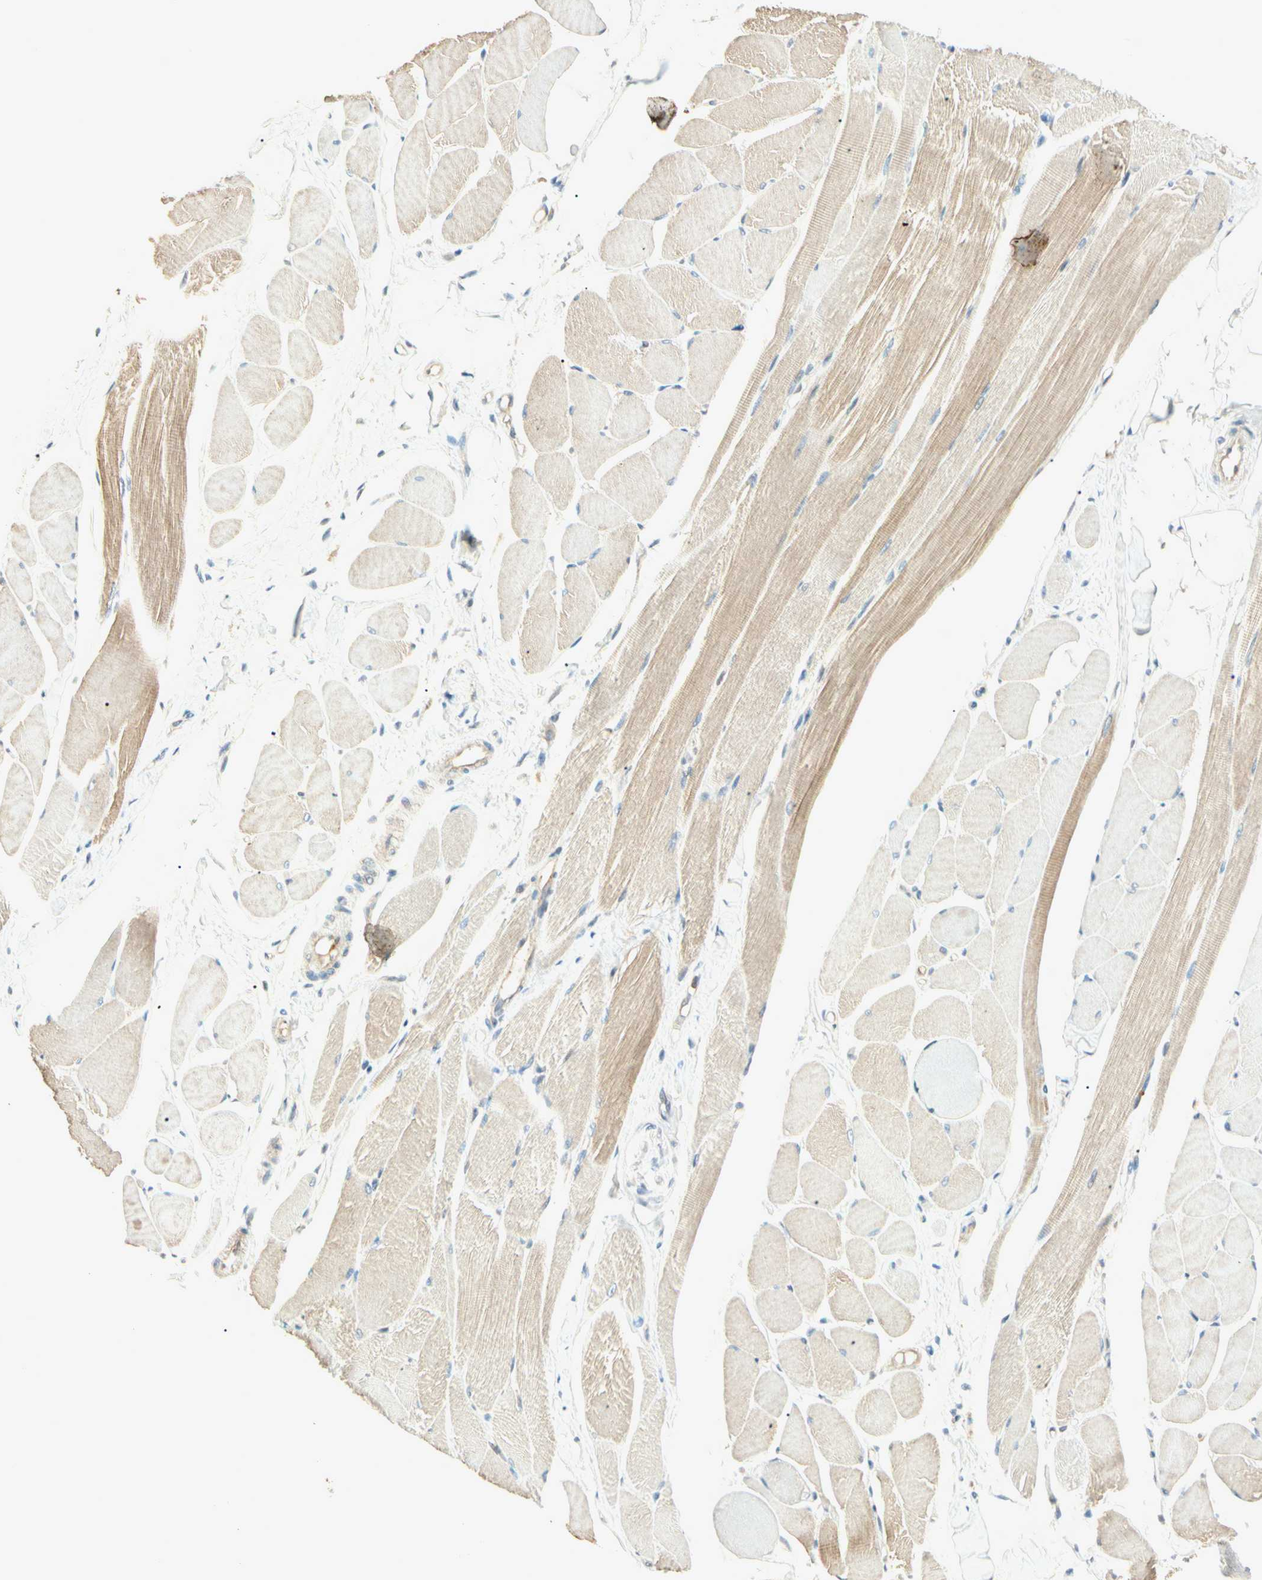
{"staining": {"intensity": "weak", "quantity": "25%-75%", "location": "cytoplasmic/membranous"}, "tissue": "skeletal muscle", "cell_type": "Myocytes", "image_type": "normal", "snomed": [{"axis": "morphology", "description": "Normal tissue, NOS"}, {"axis": "topography", "description": "Skeletal muscle"}, {"axis": "topography", "description": "Peripheral nerve tissue"}], "caption": "Protein staining exhibits weak cytoplasmic/membranous positivity in approximately 25%-75% of myocytes in unremarkable skeletal muscle. The staining was performed using DAB, with brown indicating positive protein expression. Nuclei are stained blue with hematoxylin.", "gene": "CDH6", "patient": {"sex": "female", "age": 84}}